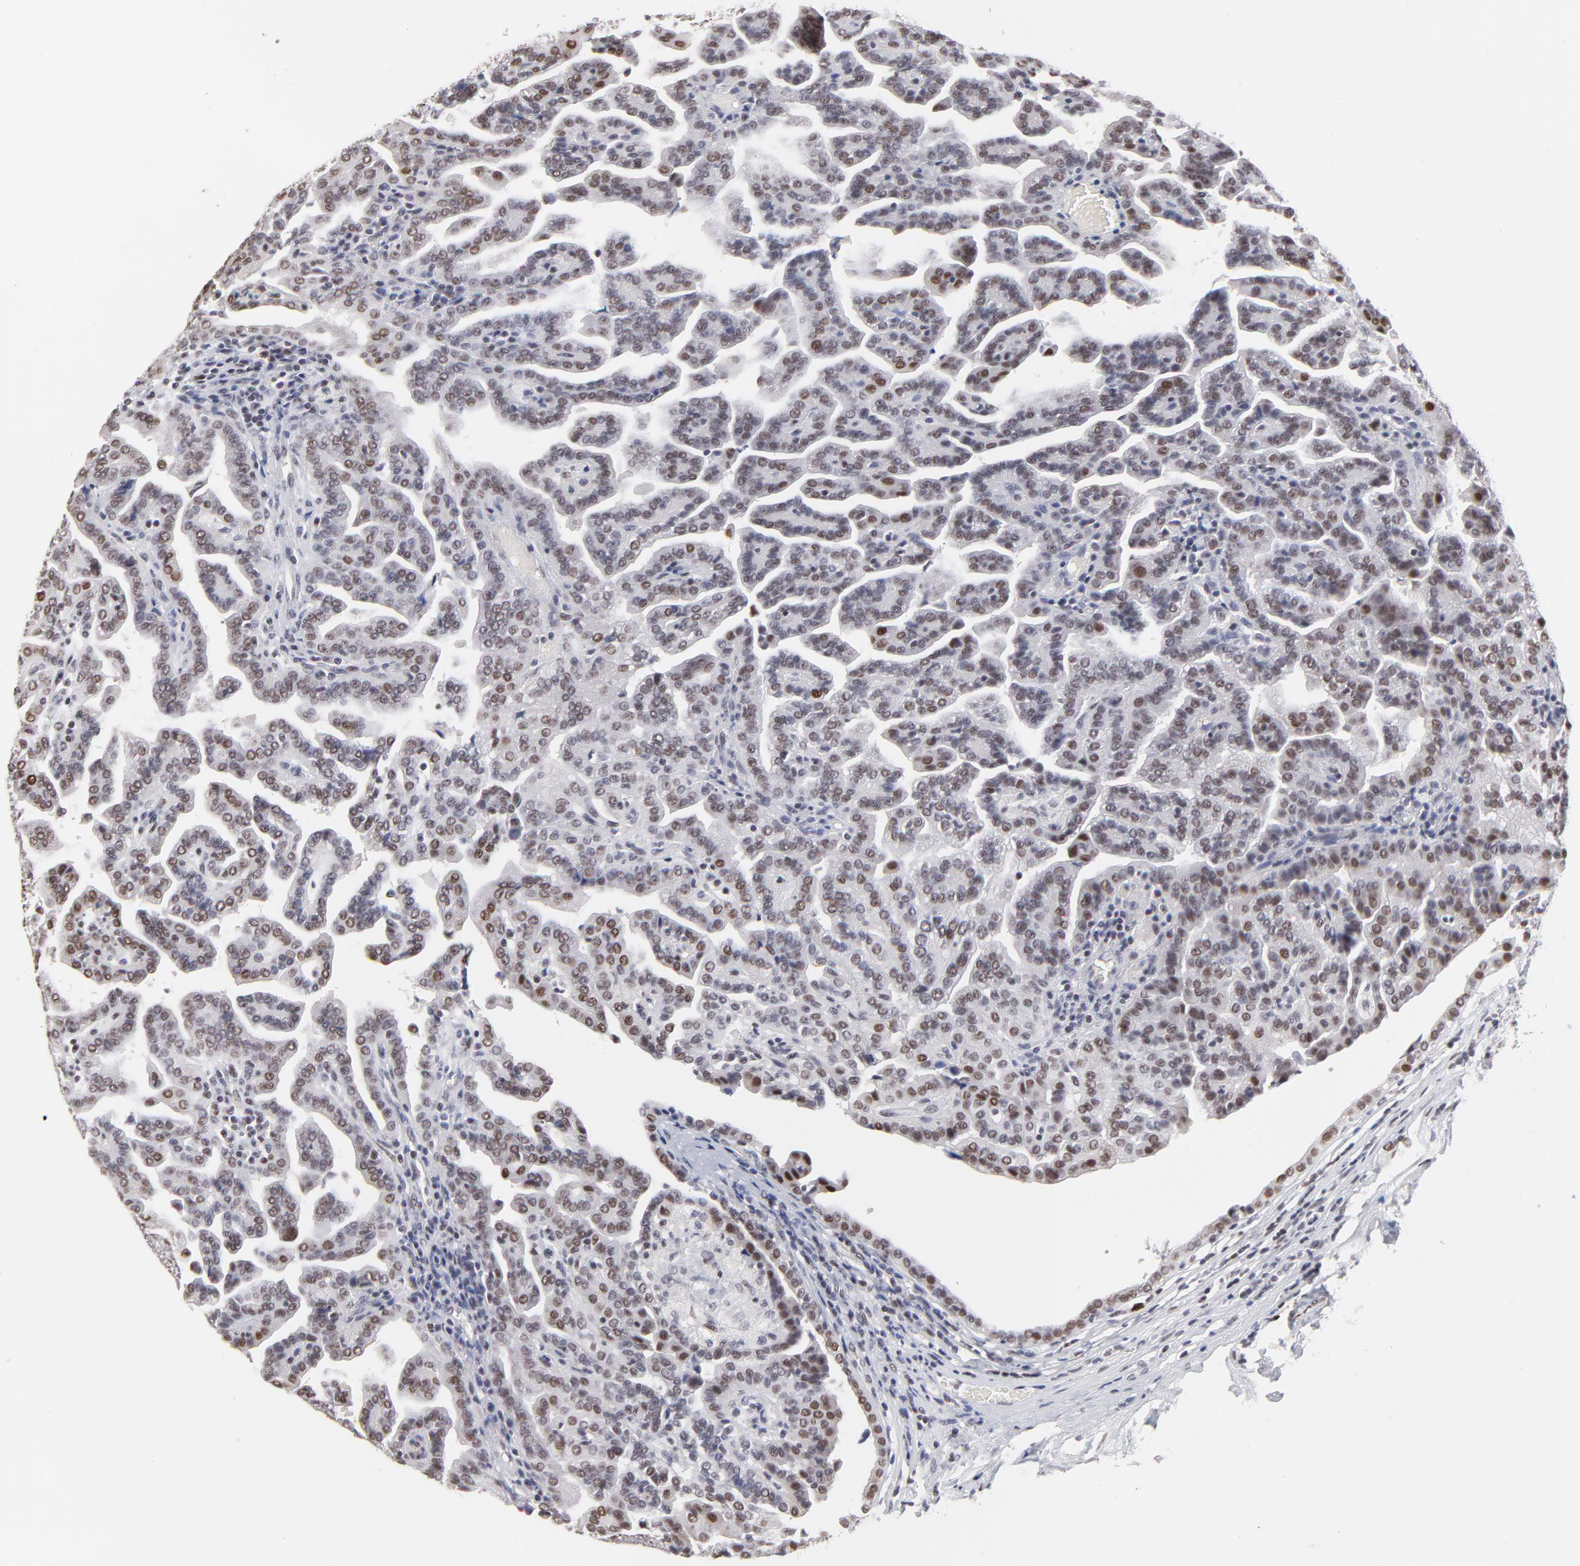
{"staining": {"intensity": "weak", "quantity": ">75%", "location": "nuclear"}, "tissue": "renal cancer", "cell_type": "Tumor cells", "image_type": "cancer", "snomed": [{"axis": "morphology", "description": "Adenocarcinoma, NOS"}, {"axis": "topography", "description": "Kidney"}], "caption": "This is an image of IHC staining of renal adenocarcinoma, which shows weak positivity in the nuclear of tumor cells.", "gene": "OGFOD1", "patient": {"sex": "male", "age": 61}}